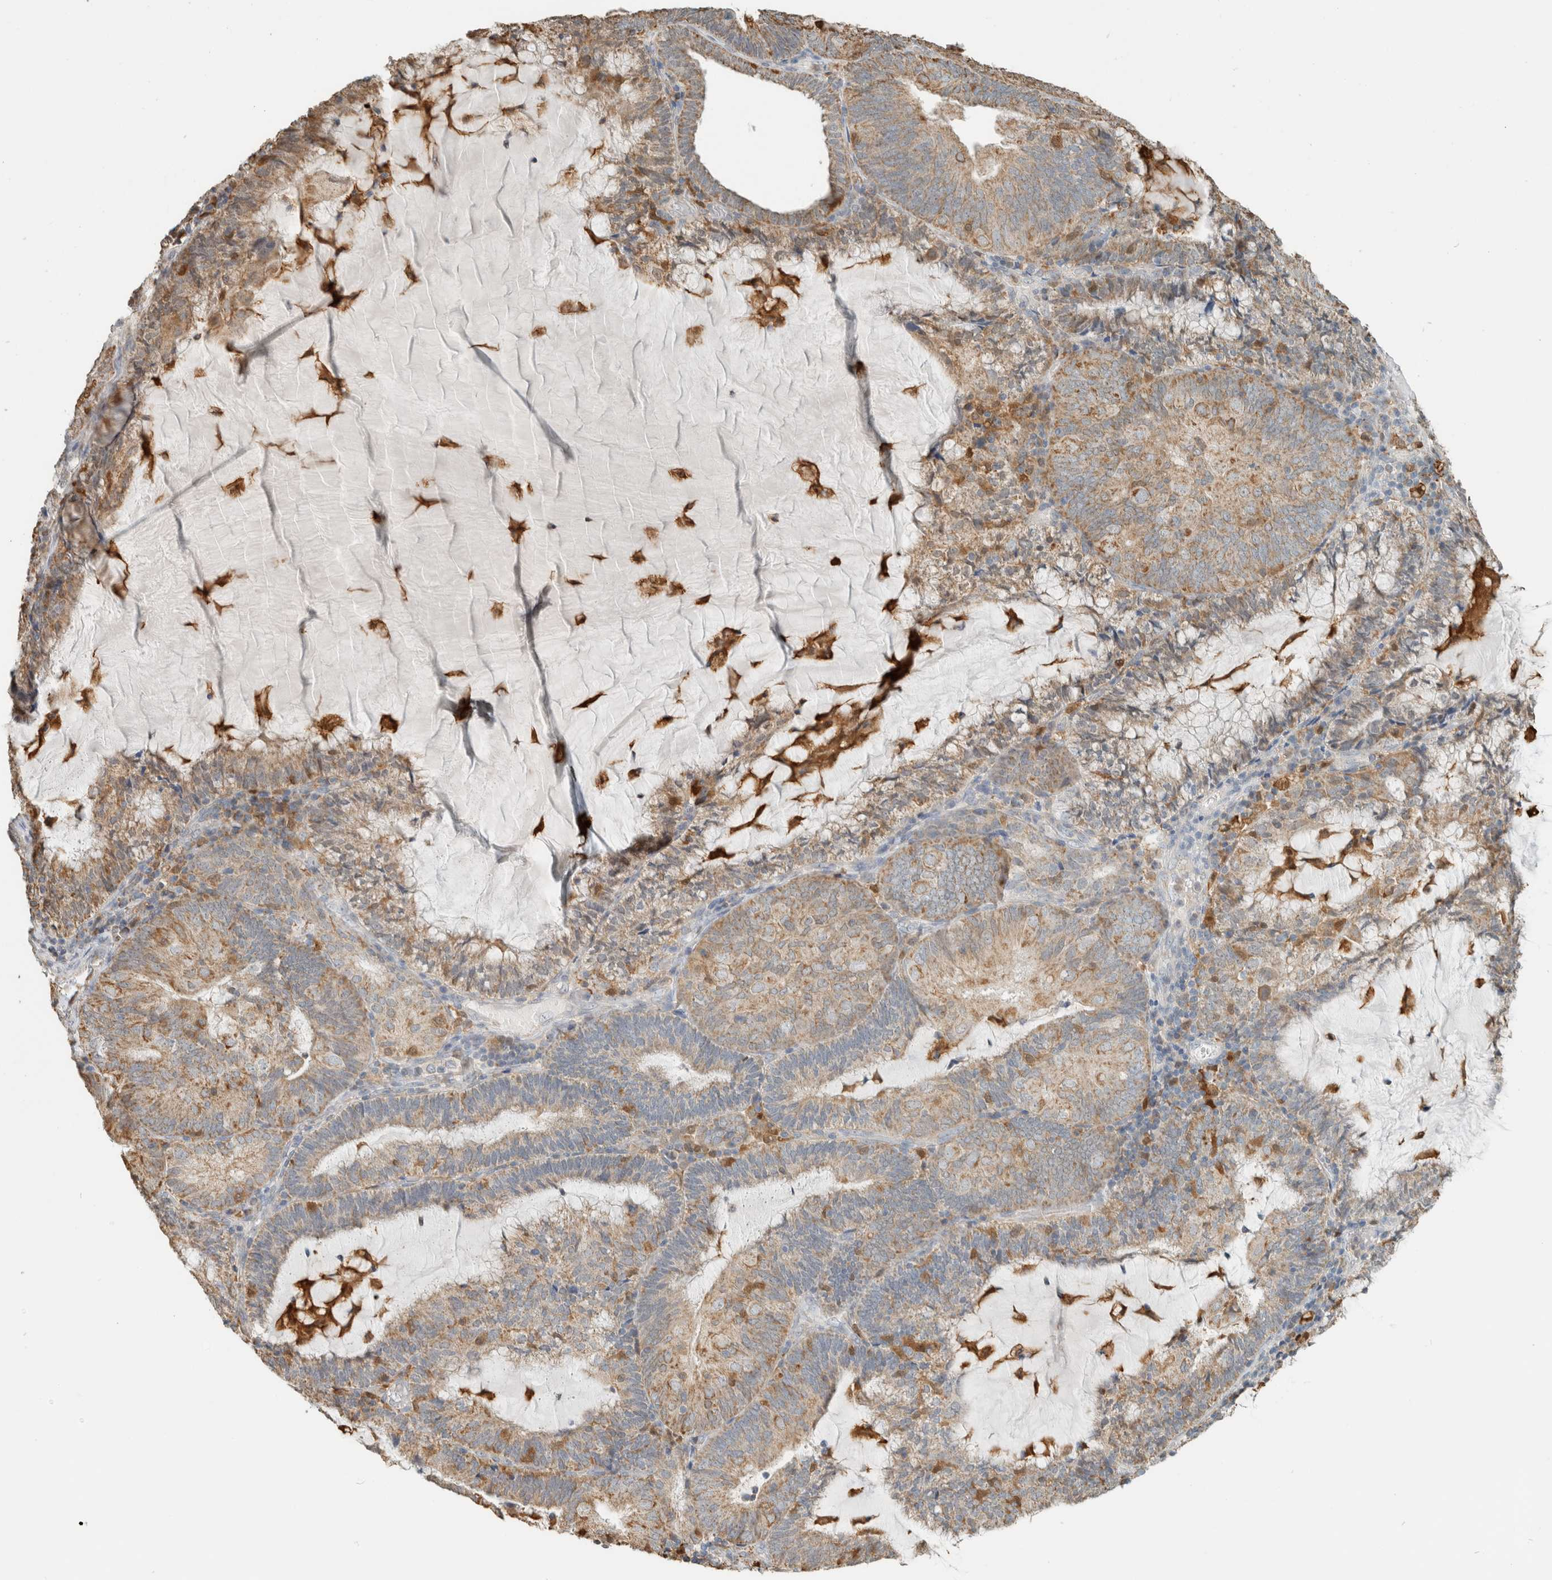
{"staining": {"intensity": "weak", "quantity": ">75%", "location": "cytoplasmic/membranous"}, "tissue": "endometrial cancer", "cell_type": "Tumor cells", "image_type": "cancer", "snomed": [{"axis": "morphology", "description": "Adenocarcinoma, NOS"}, {"axis": "topography", "description": "Endometrium"}], "caption": "Human endometrial adenocarcinoma stained for a protein (brown) shows weak cytoplasmic/membranous positive positivity in about >75% of tumor cells.", "gene": "CAPG", "patient": {"sex": "female", "age": 81}}